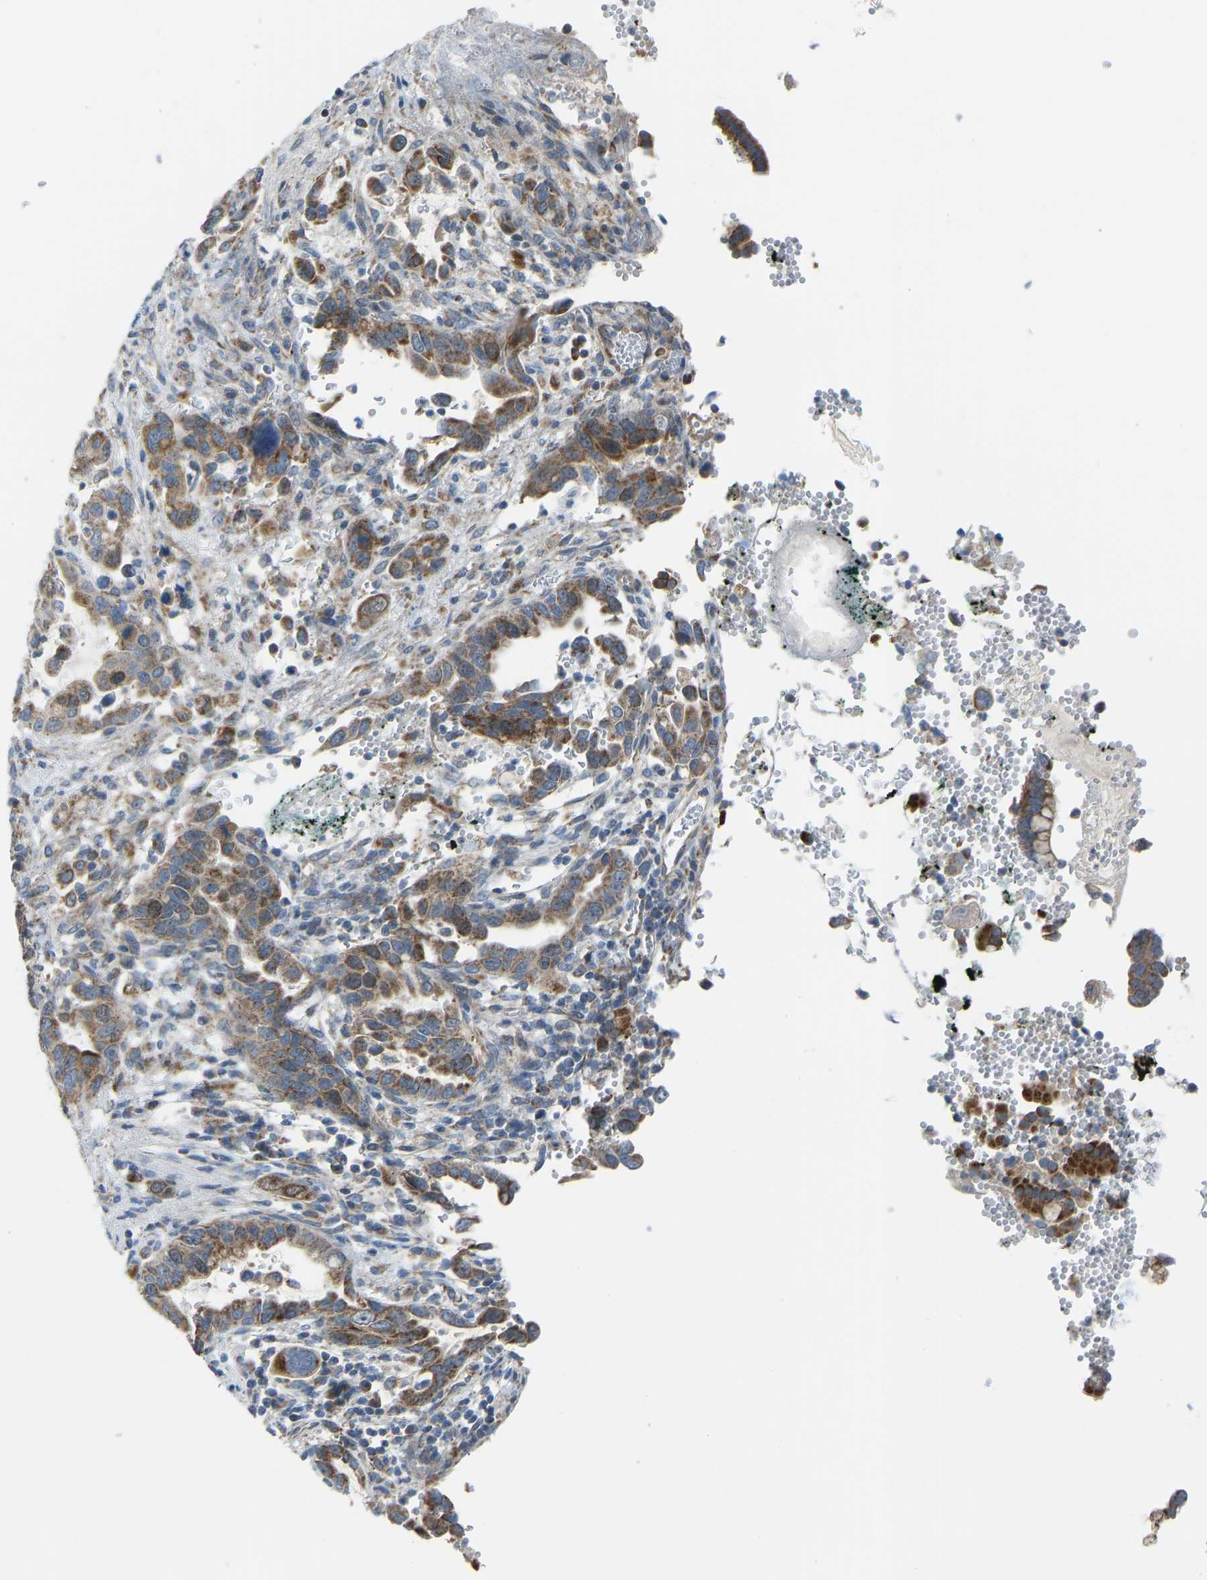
{"staining": {"intensity": "moderate", "quantity": ">75%", "location": "cytoplasmic/membranous"}, "tissue": "pancreatic cancer", "cell_type": "Tumor cells", "image_type": "cancer", "snomed": [{"axis": "morphology", "description": "Adenocarcinoma, NOS"}, {"axis": "topography", "description": "Pancreas"}], "caption": "Immunohistochemistry (IHC) of pancreatic cancer shows medium levels of moderate cytoplasmic/membranous expression in approximately >75% of tumor cells.", "gene": "SMIM20", "patient": {"sex": "female", "age": 70}}